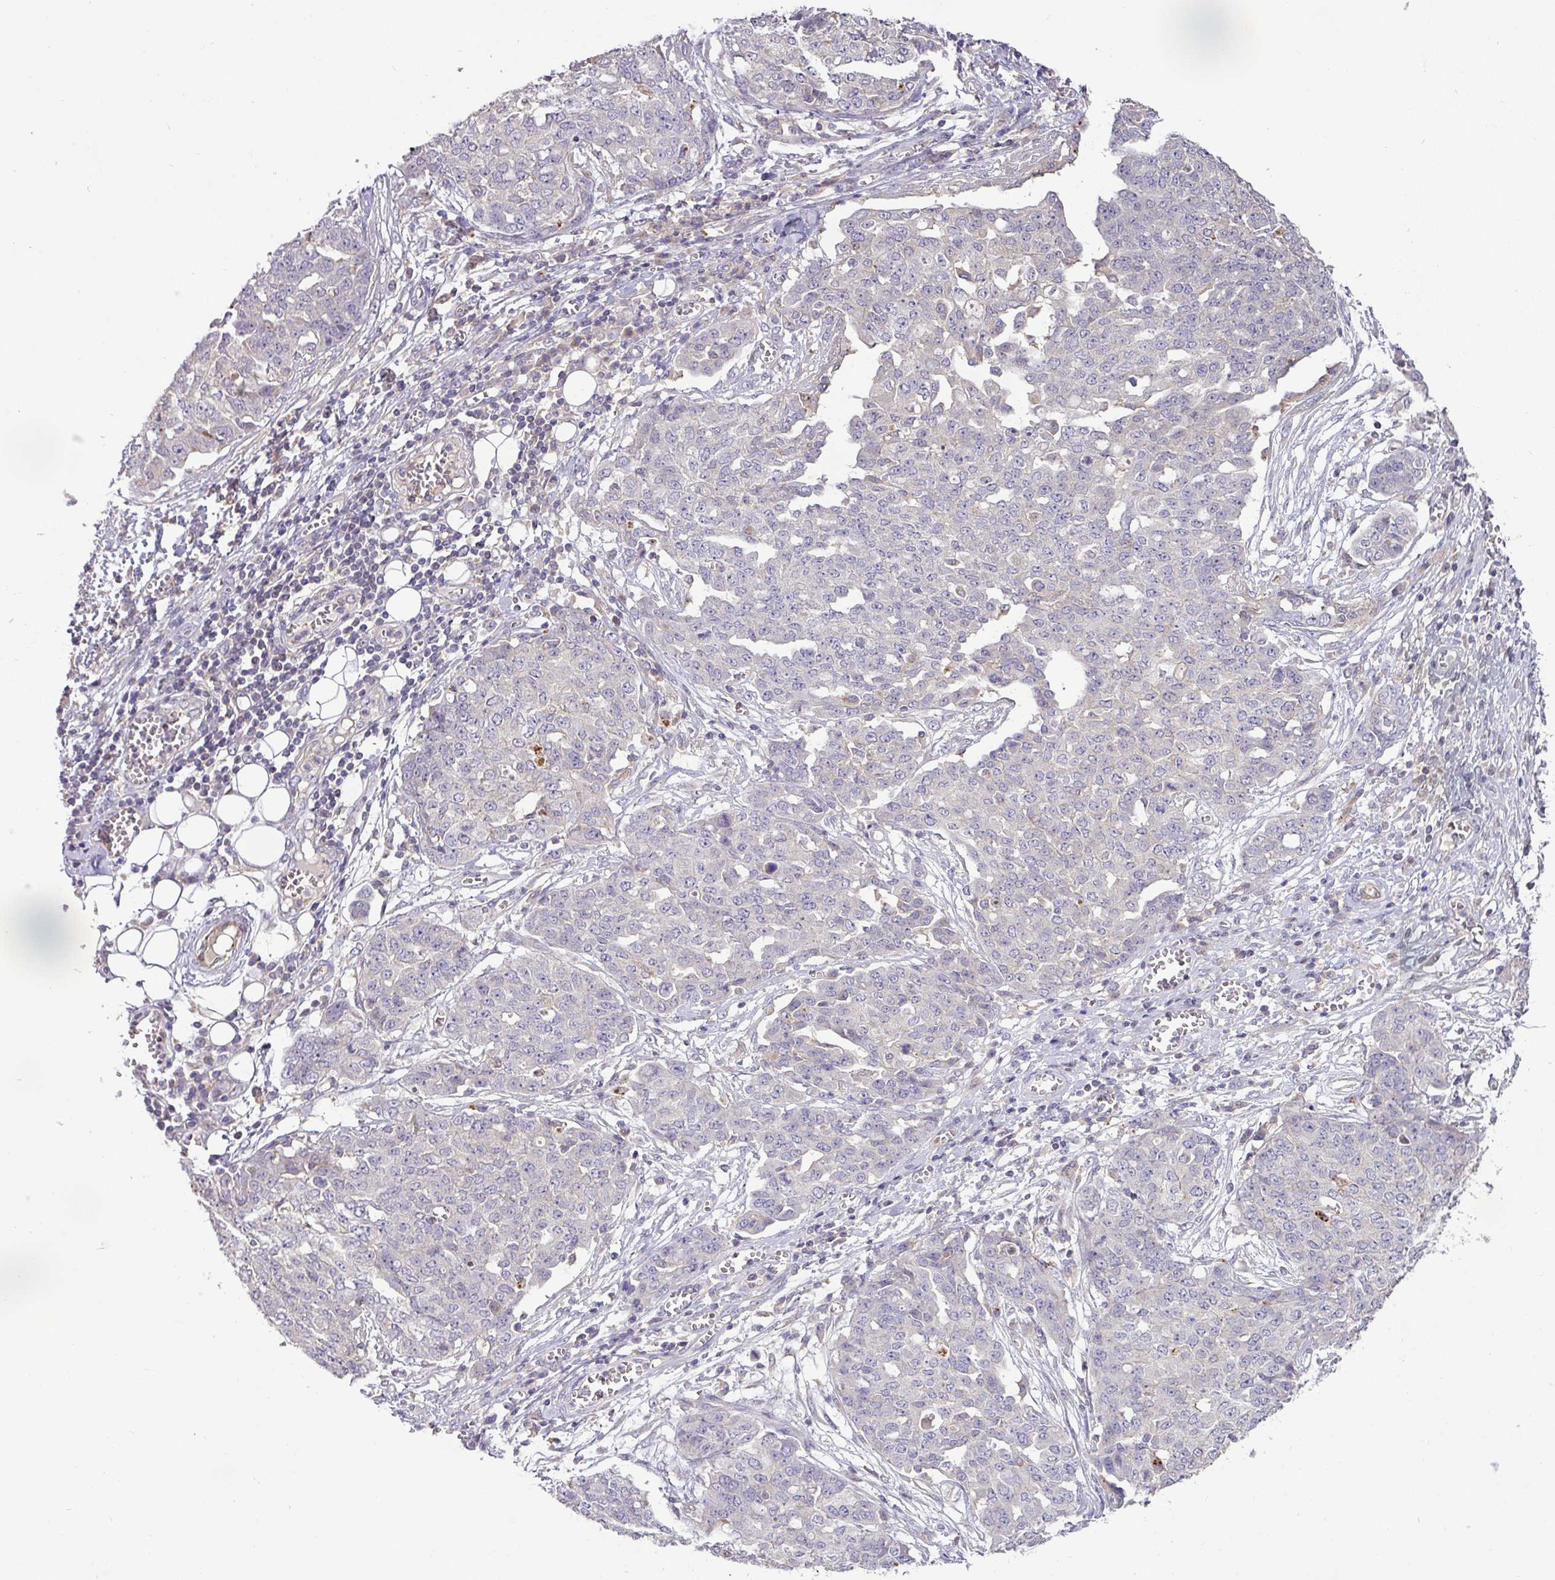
{"staining": {"intensity": "negative", "quantity": "none", "location": "none"}, "tissue": "ovarian cancer", "cell_type": "Tumor cells", "image_type": "cancer", "snomed": [{"axis": "morphology", "description": "Cystadenocarcinoma, serous, NOS"}, {"axis": "topography", "description": "Soft tissue"}, {"axis": "topography", "description": "Ovary"}], "caption": "Photomicrograph shows no significant protein staining in tumor cells of ovarian cancer.", "gene": "HOXC13", "patient": {"sex": "female", "age": 57}}